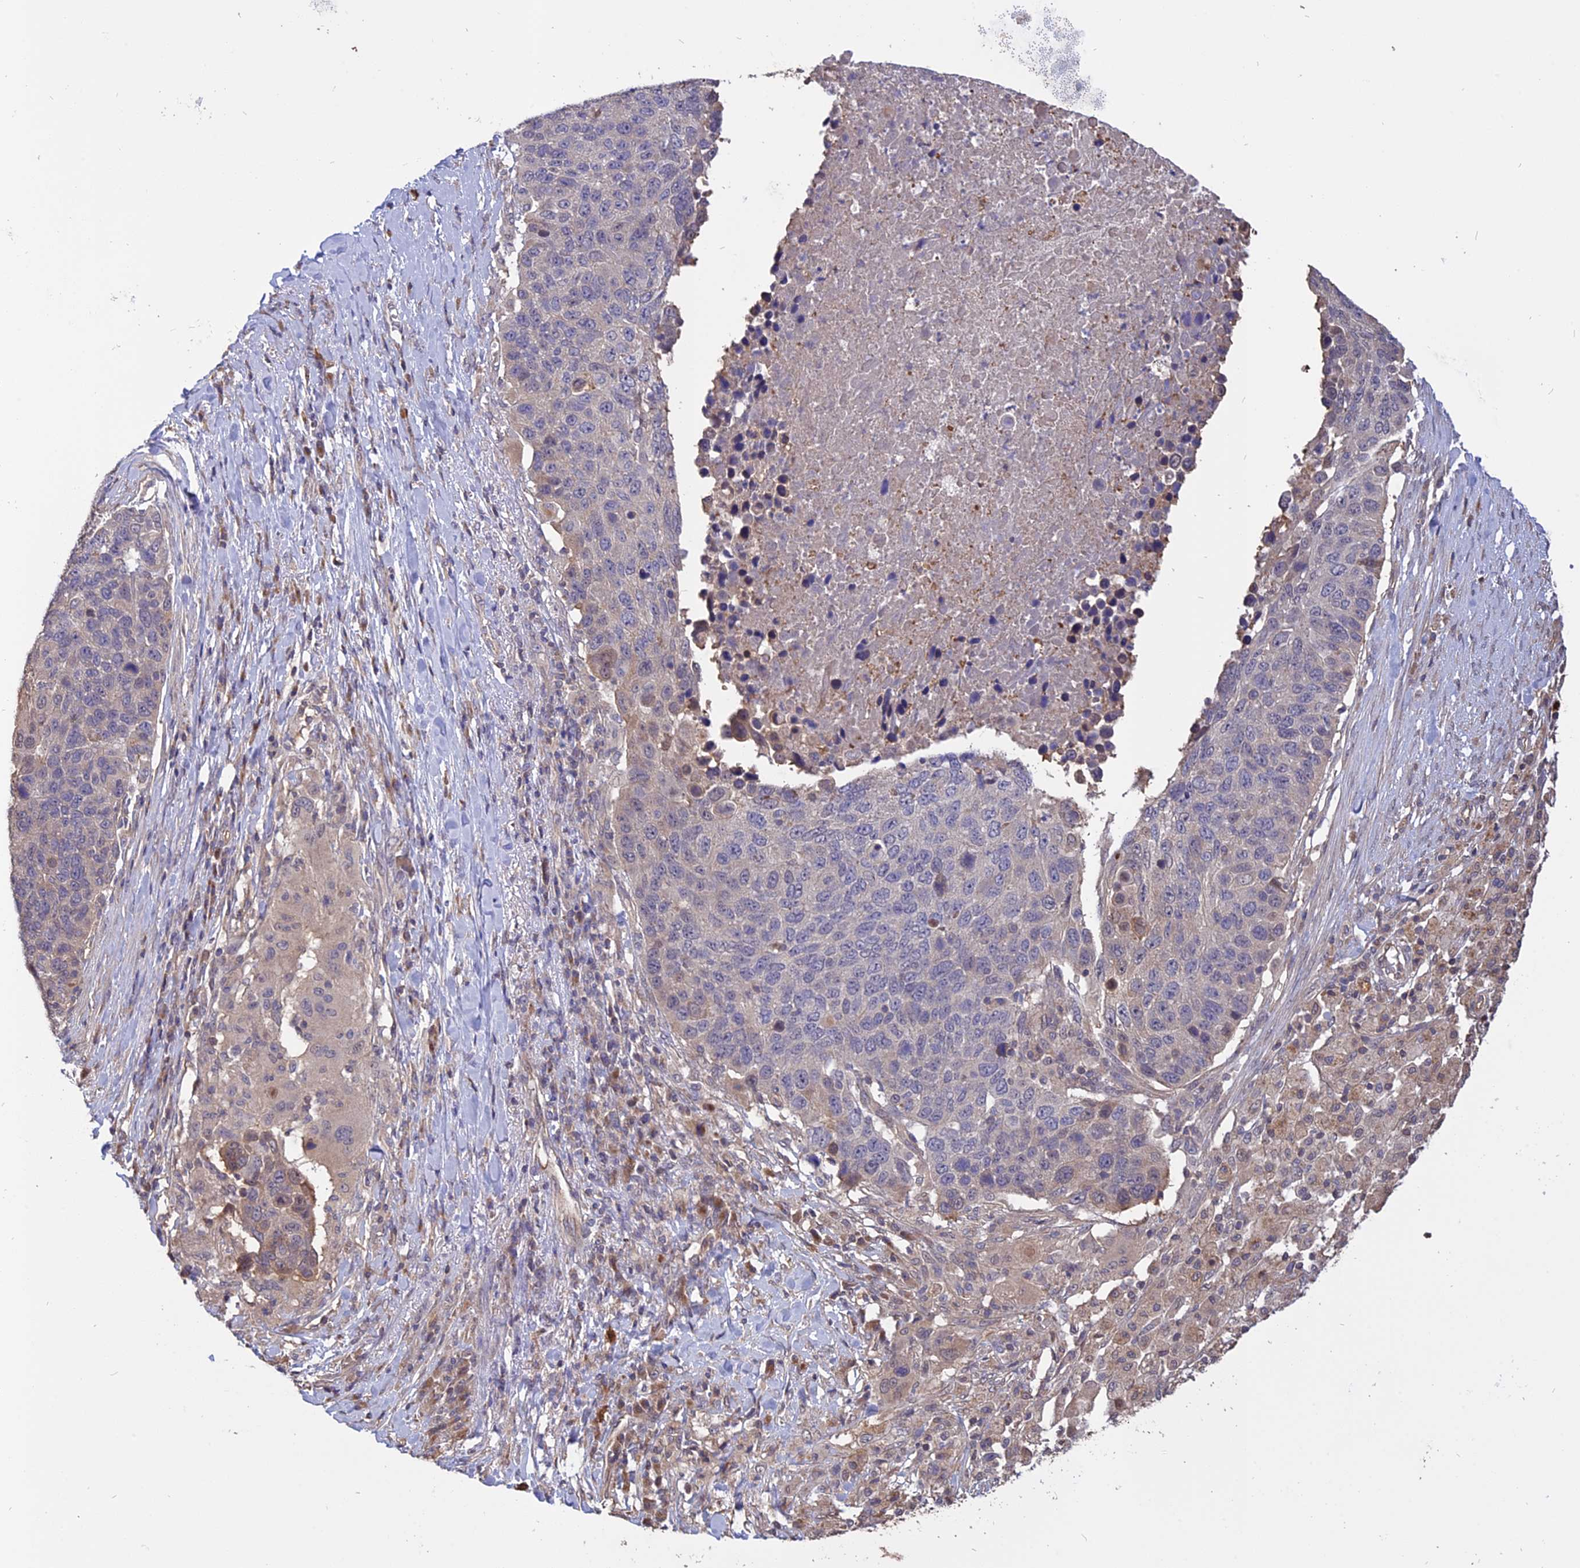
{"staining": {"intensity": "negative", "quantity": "none", "location": "none"}, "tissue": "lung cancer", "cell_type": "Tumor cells", "image_type": "cancer", "snomed": [{"axis": "morphology", "description": "Normal tissue, NOS"}, {"axis": "morphology", "description": "Squamous cell carcinoma, NOS"}, {"axis": "topography", "description": "Lymph node"}, {"axis": "topography", "description": "Lung"}], "caption": "High magnification brightfield microscopy of lung cancer stained with DAB (3,3'-diaminobenzidine) (brown) and counterstained with hematoxylin (blue): tumor cells show no significant positivity. (DAB (3,3'-diaminobenzidine) IHC with hematoxylin counter stain).", "gene": "CARMIL2", "patient": {"sex": "male", "age": 66}}